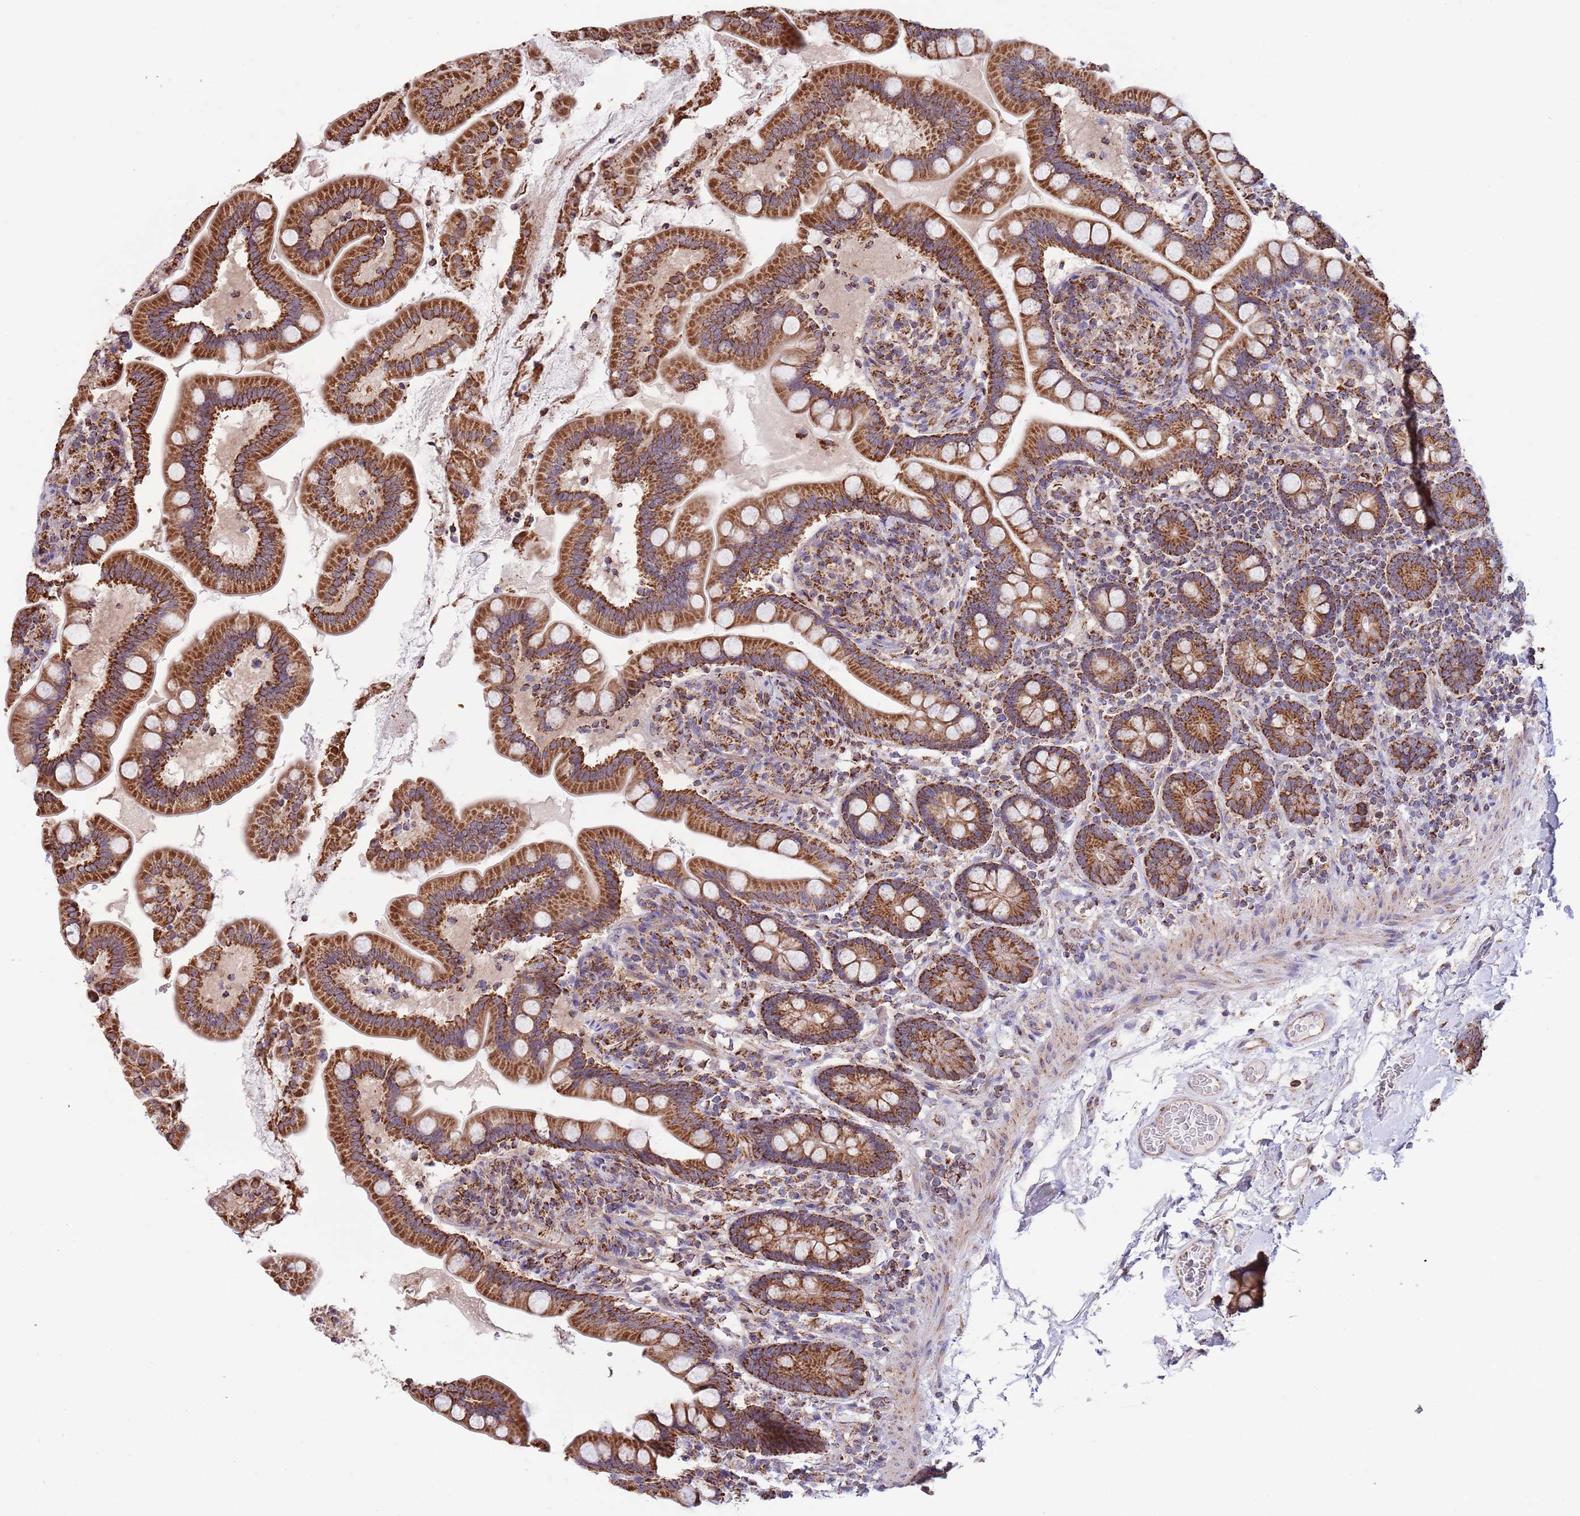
{"staining": {"intensity": "strong", "quantity": ">75%", "location": "cytoplasmic/membranous"}, "tissue": "small intestine", "cell_type": "Glandular cells", "image_type": "normal", "snomed": [{"axis": "morphology", "description": "Normal tissue, NOS"}, {"axis": "topography", "description": "Small intestine"}], "caption": "DAB (3,3'-diaminobenzidine) immunohistochemical staining of normal small intestine demonstrates strong cytoplasmic/membranous protein positivity in approximately >75% of glandular cells. (brown staining indicates protein expression, while blue staining denotes nuclei).", "gene": "VPS16", "patient": {"sex": "female", "age": 64}}